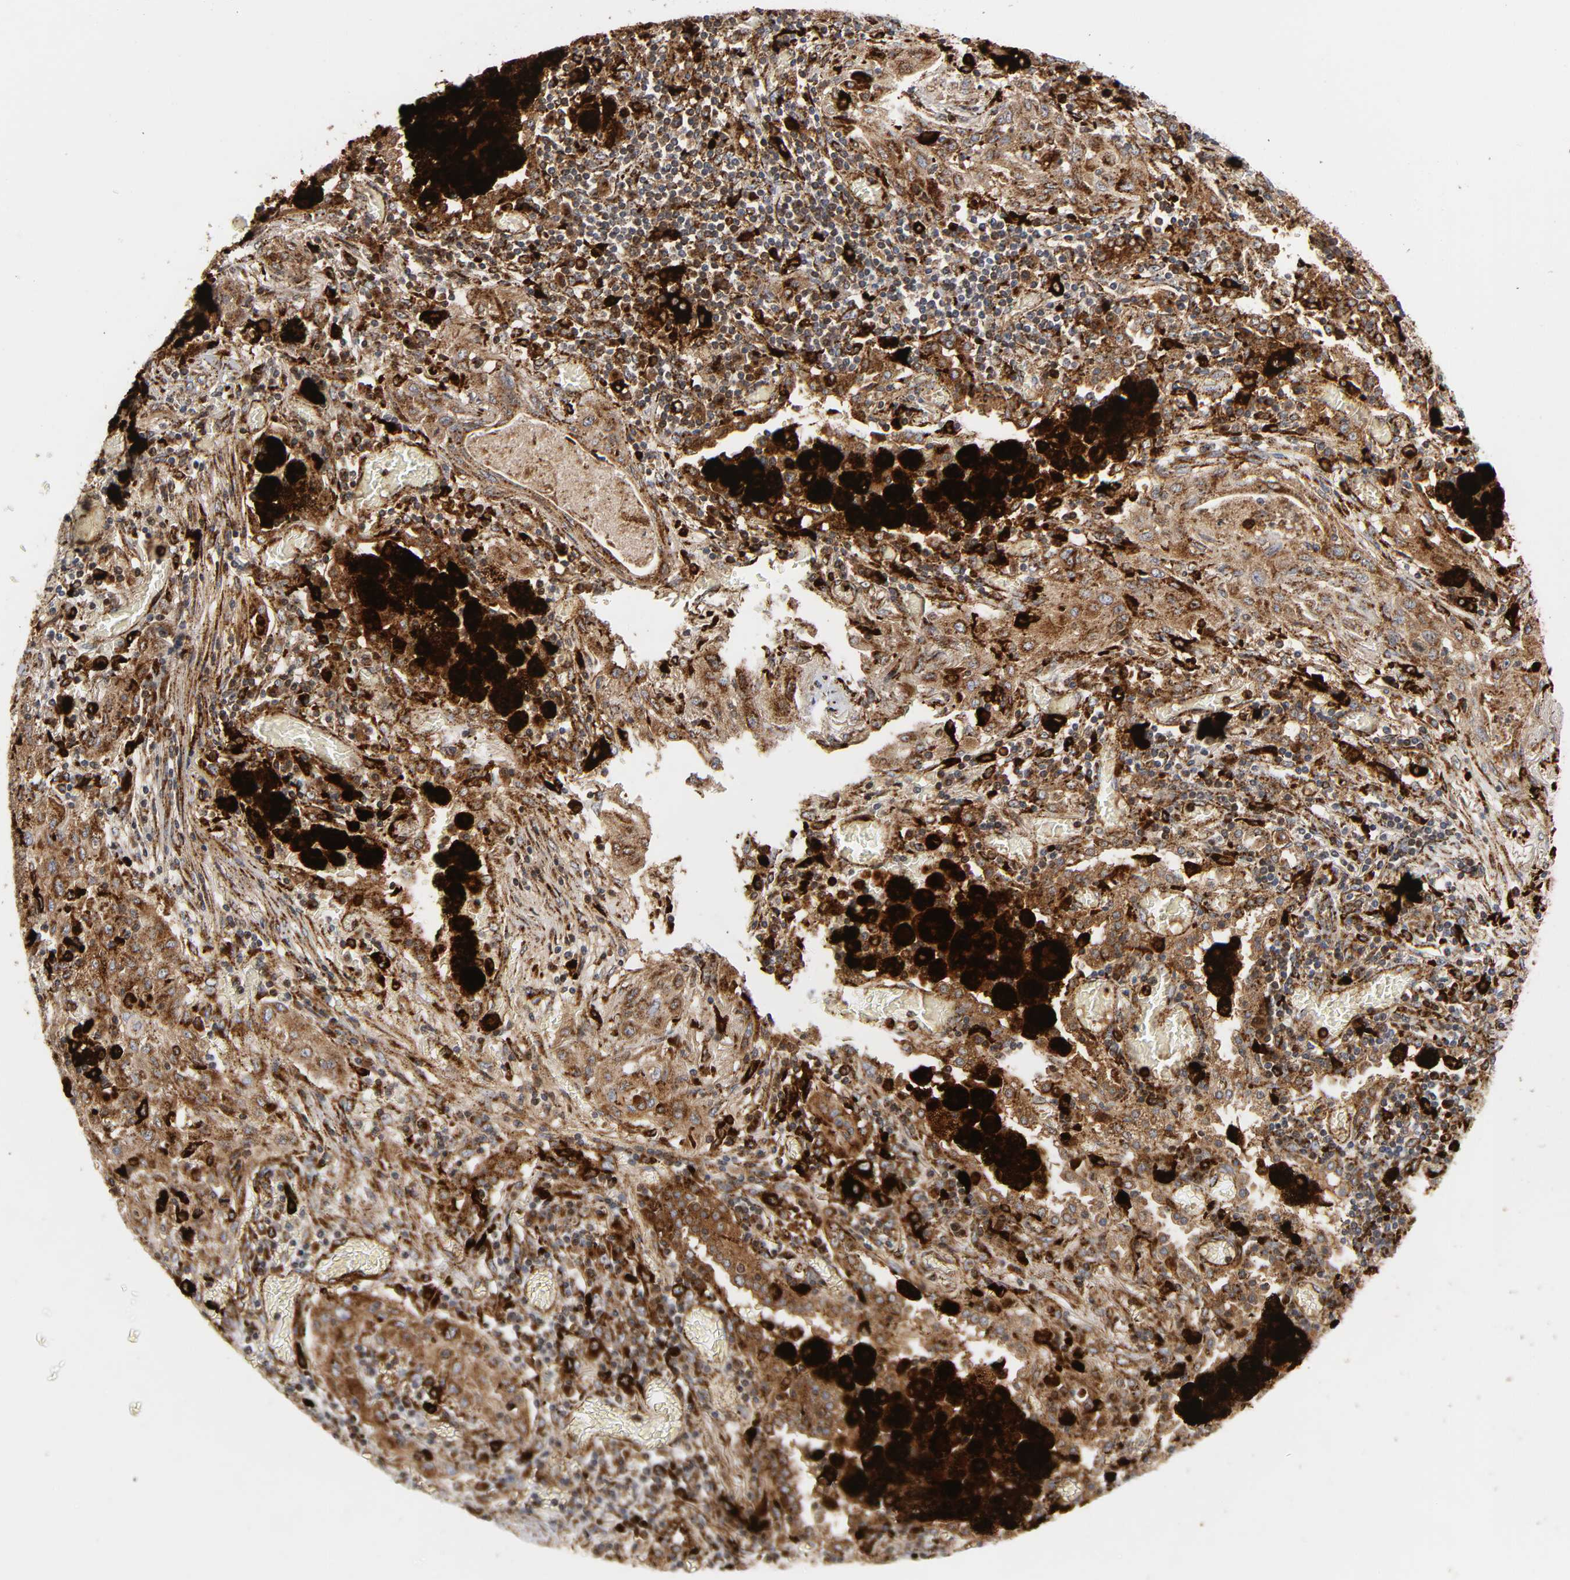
{"staining": {"intensity": "moderate", "quantity": ">75%", "location": "cytoplasmic/membranous"}, "tissue": "lung cancer", "cell_type": "Tumor cells", "image_type": "cancer", "snomed": [{"axis": "morphology", "description": "Squamous cell carcinoma, NOS"}, {"axis": "topography", "description": "Lung"}], "caption": "This is a photomicrograph of immunohistochemistry (IHC) staining of lung cancer, which shows moderate staining in the cytoplasmic/membranous of tumor cells.", "gene": "PSAP", "patient": {"sex": "female", "age": 47}}